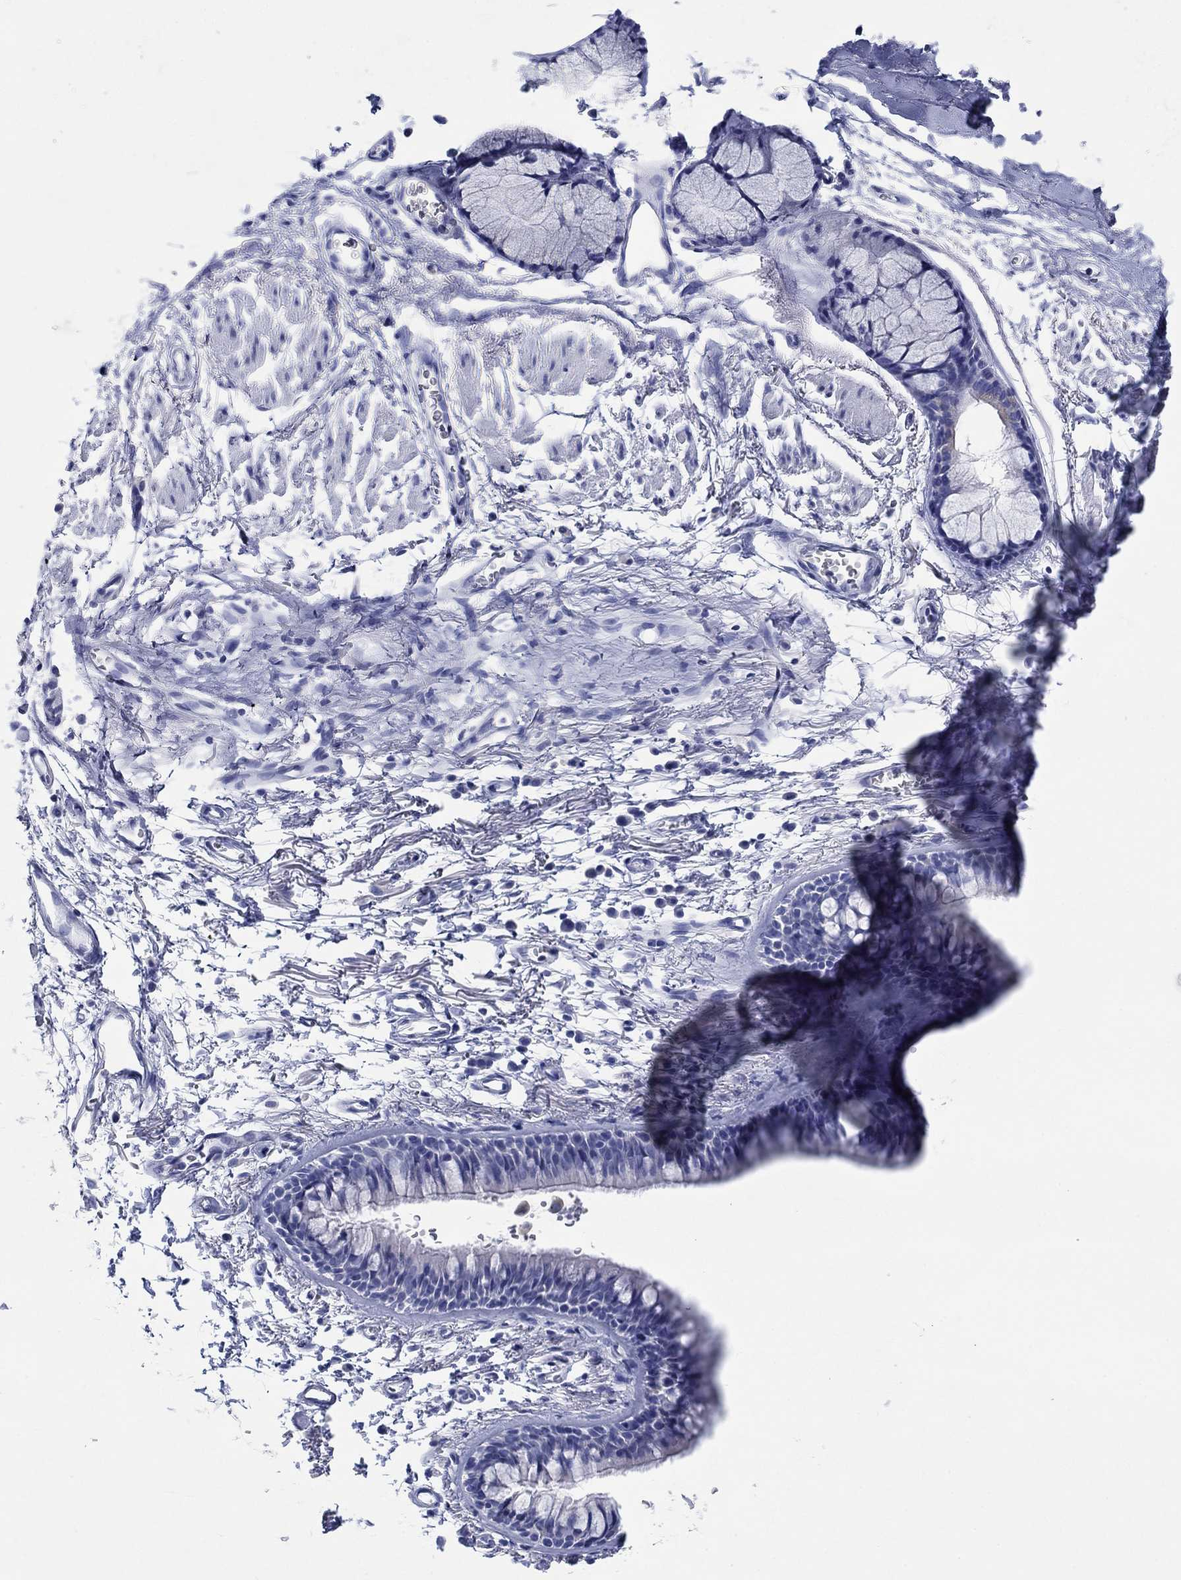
{"staining": {"intensity": "negative", "quantity": "none", "location": "none"}, "tissue": "soft tissue", "cell_type": "Chondrocytes", "image_type": "normal", "snomed": [{"axis": "morphology", "description": "Normal tissue, NOS"}, {"axis": "topography", "description": "Cartilage tissue"}, {"axis": "topography", "description": "Bronchus"}], "caption": "DAB (3,3'-diaminobenzidine) immunohistochemical staining of normal human soft tissue demonstrates no significant staining in chondrocytes. (DAB IHC with hematoxylin counter stain).", "gene": "HCRT", "patient": {"sex": "female", "age": 79}}